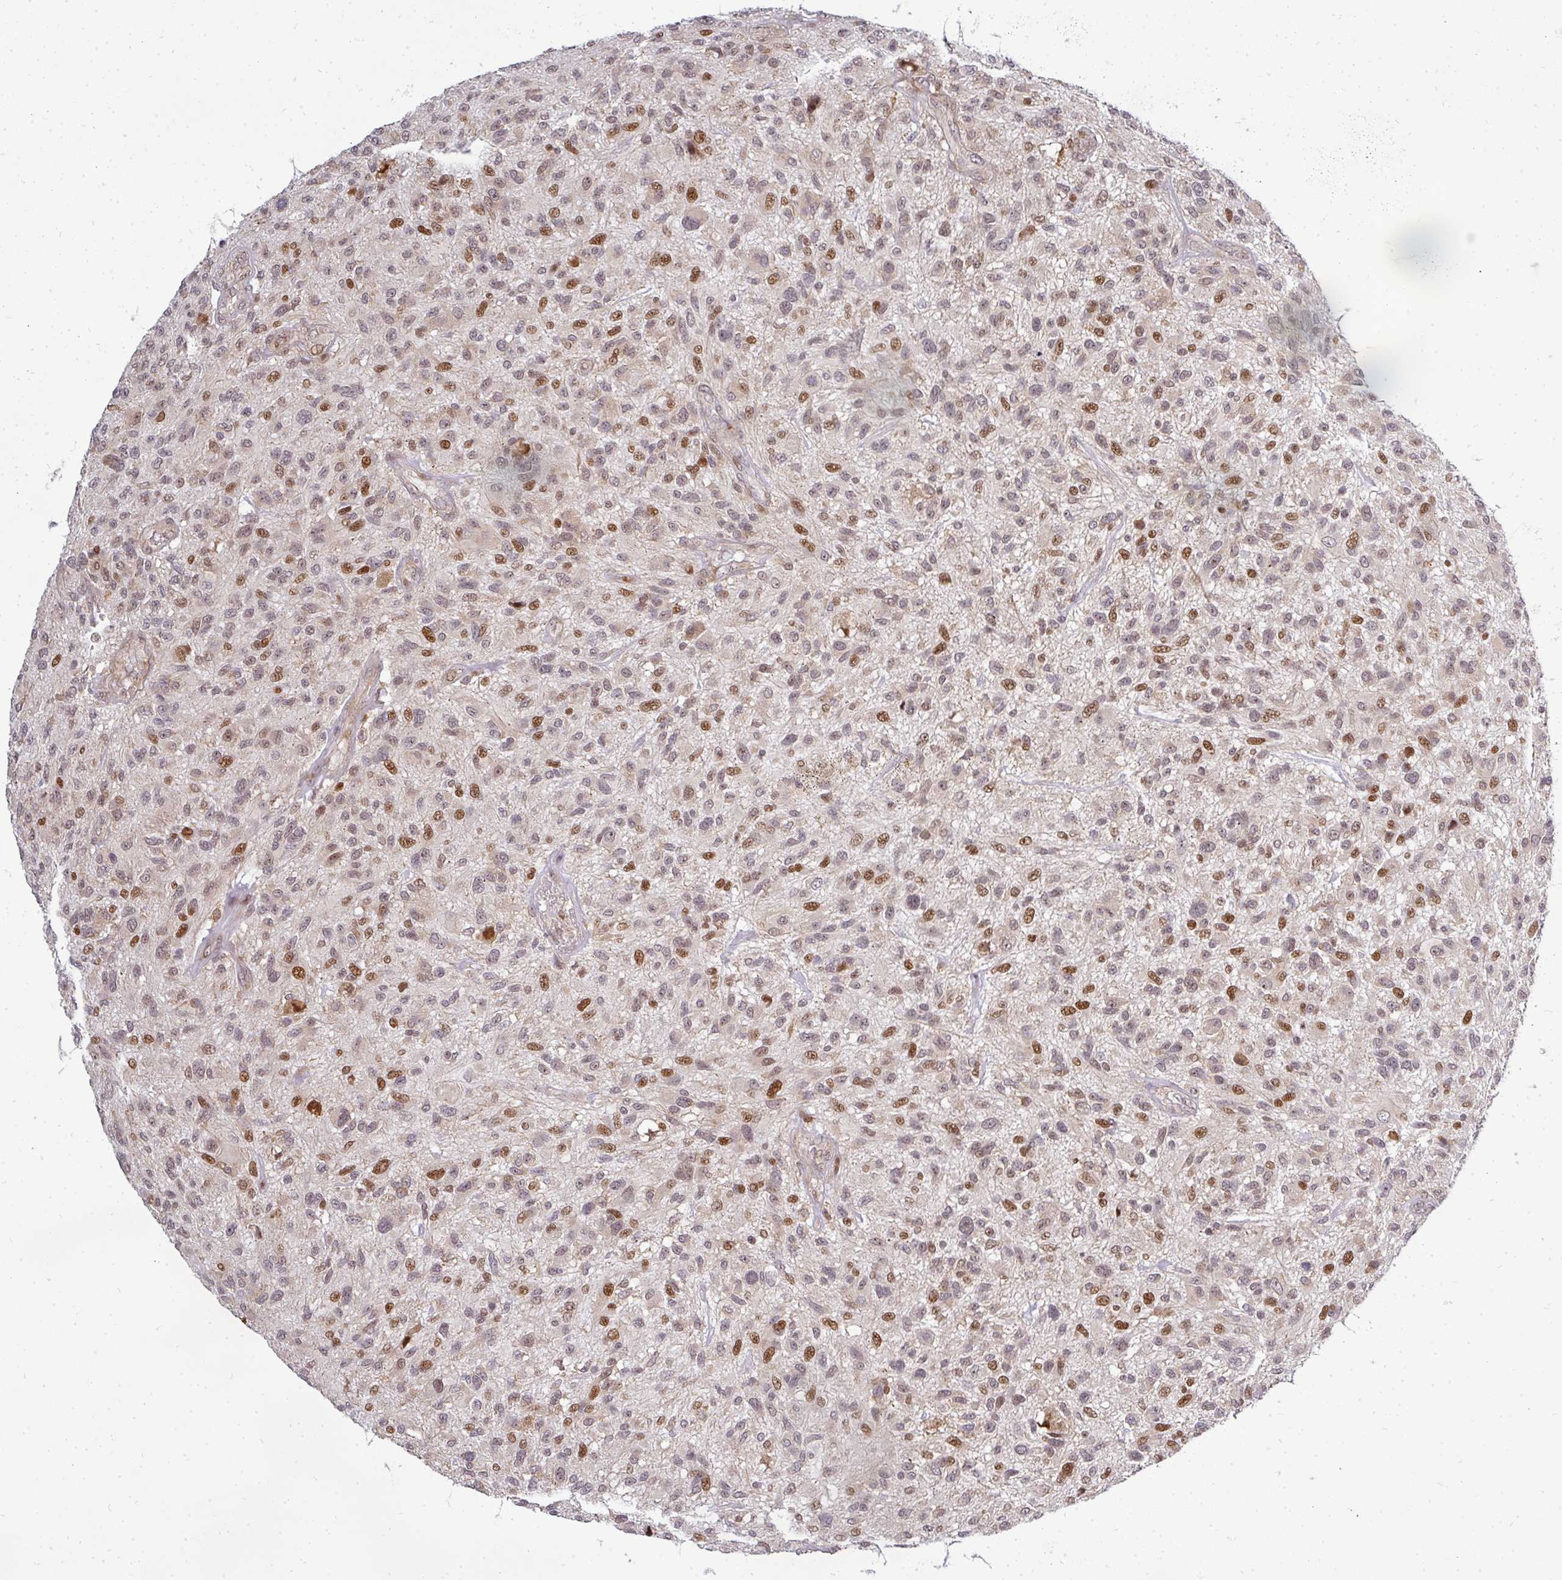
{"staining": {"intensity": "moderate", "quantity": "25%-75%", "location": "nuclear"}, "tissue": "glioma", "cell_type": "Tumor cells", "image_type": "cancer", "snomed": [{"axis": "morphology", "description": "Glioma, malignant, High grade"}, {"axis": "topography", "description": "Brain"}], "caption": "An immunohistochemistry (IHC) image of tumor tissue is shown. Protein staining in brown labels moderate nuclear positivity in glioma within tumor cells.", "gene": "PATZ1", "patient": {"sex": "male", "age": 47}}